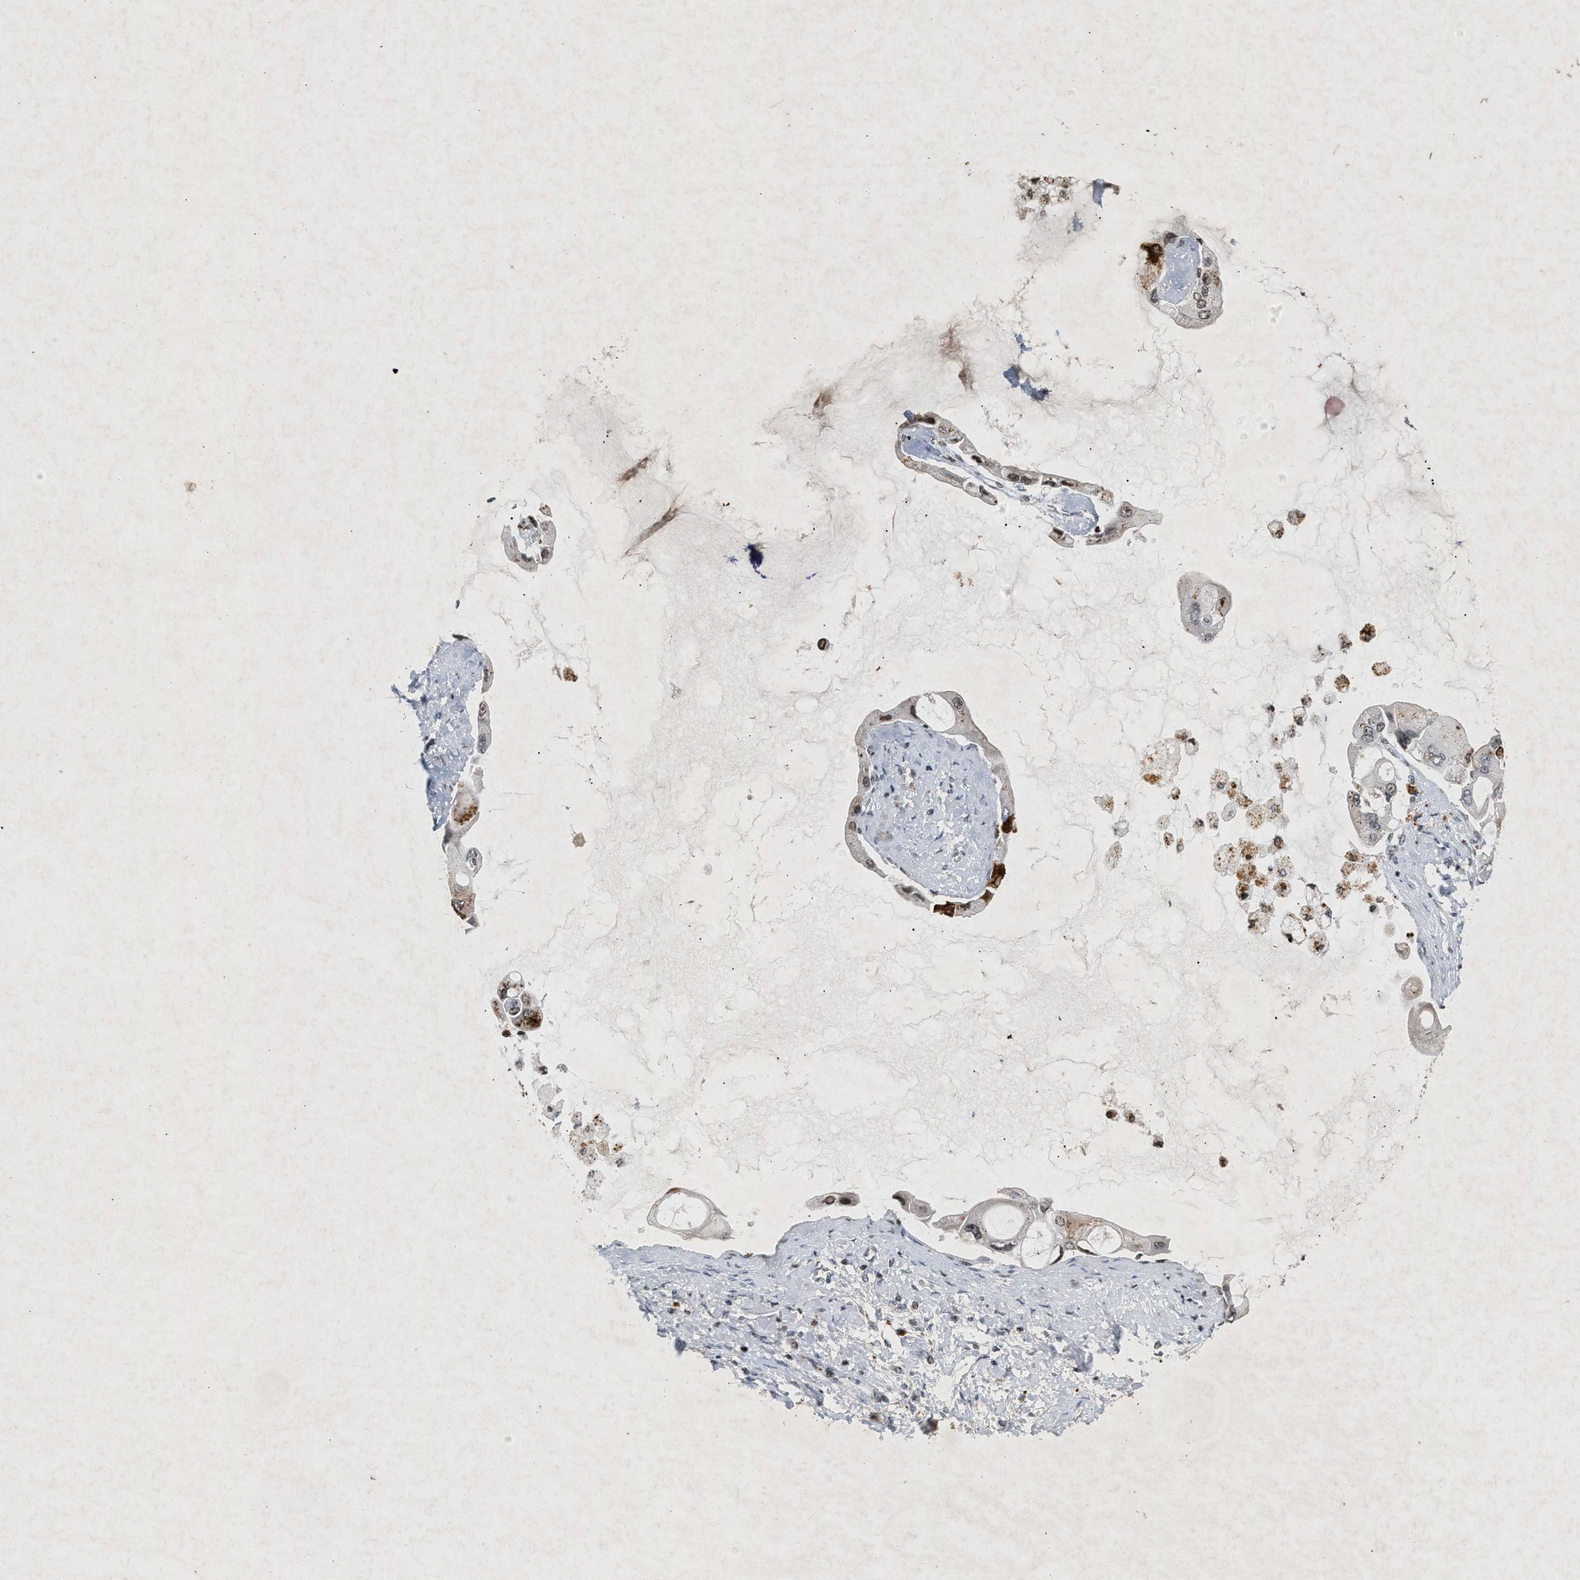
{"staining": {"intensity": "weak", "quantity": ">75%", "location": "nuclear"}, "tissue": "liver cancer", "cell_type": "Tumor cells", "image_type": "cancer", "snomed": [{"axis": "morphology", "description": "Cholangiocarcinoma"}, {"axis": "topography", "description": "Liver"}], "caption": "A low amount of weak nuclear staining is present in about >75% of tumor cells in liver cancer (cholangiocarcinoma) tissue.", "gene": "ZPR1", "patient": {"sex": "male", "age": 50}}